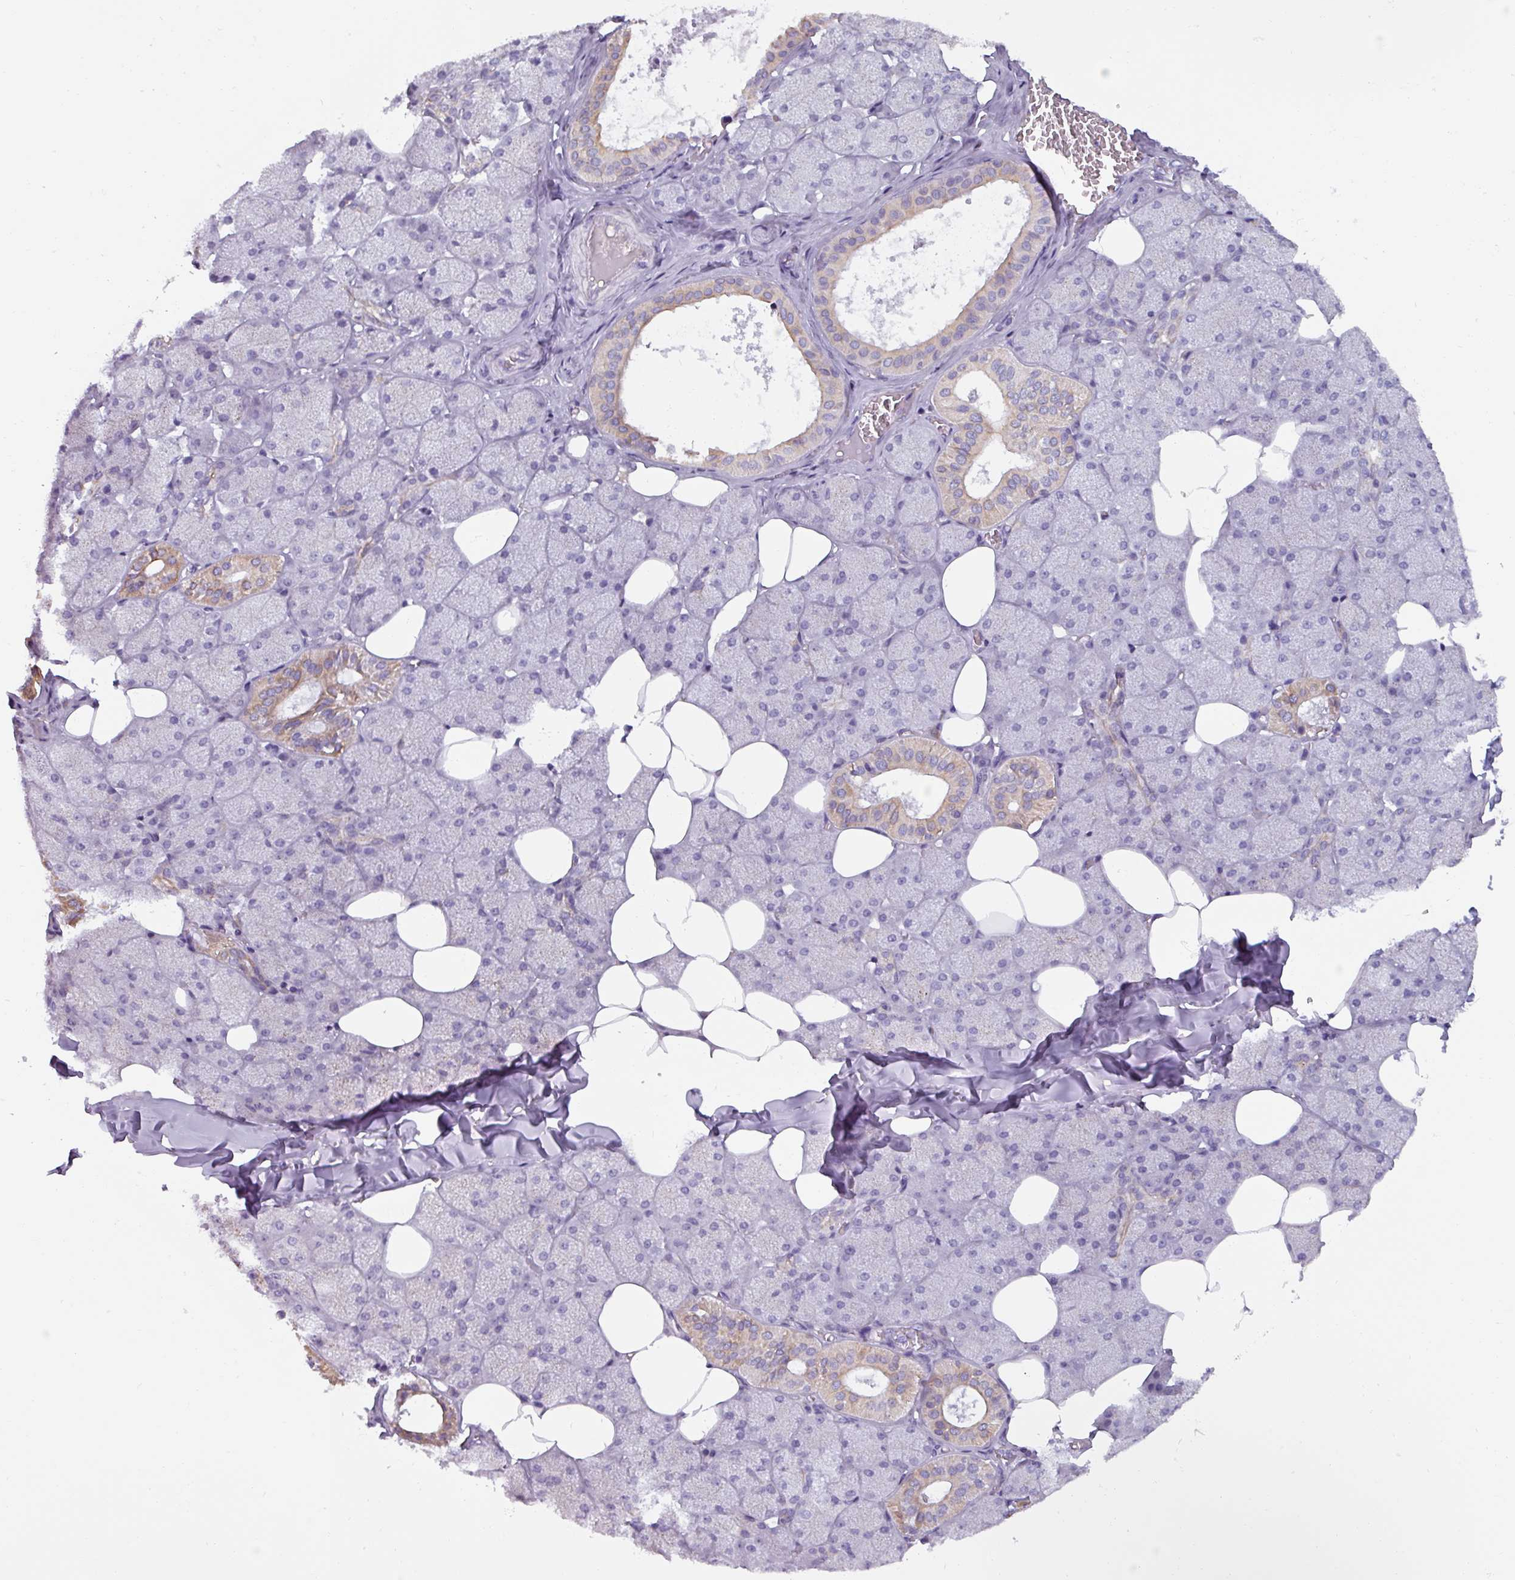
{"staining": {"intensity": "moderate", "quantity": "<25%", "location": "cytoplasmic/membranous"}, "tissue": "salivary gland", "cell_type": "Glandular cells", "image_type": "normal", "snomed": [{"axis": "morphology", "description": "Normal tissue, NOS"}, {"axis": "topography", "description": "Salivary gland"}, {"axis": "topography", "description": "Peripheral nerve tissue"}], "caption": "A high-resolution micrograph shows immunohistochemistry (IHC) staining of unremarkable salivary gland, which shows moderate cytoplasmic/membranous positivity in approximately <25% of glandular cells.", "gene": "SPESP1", "patient": {"sex": "male", "age": 38}}